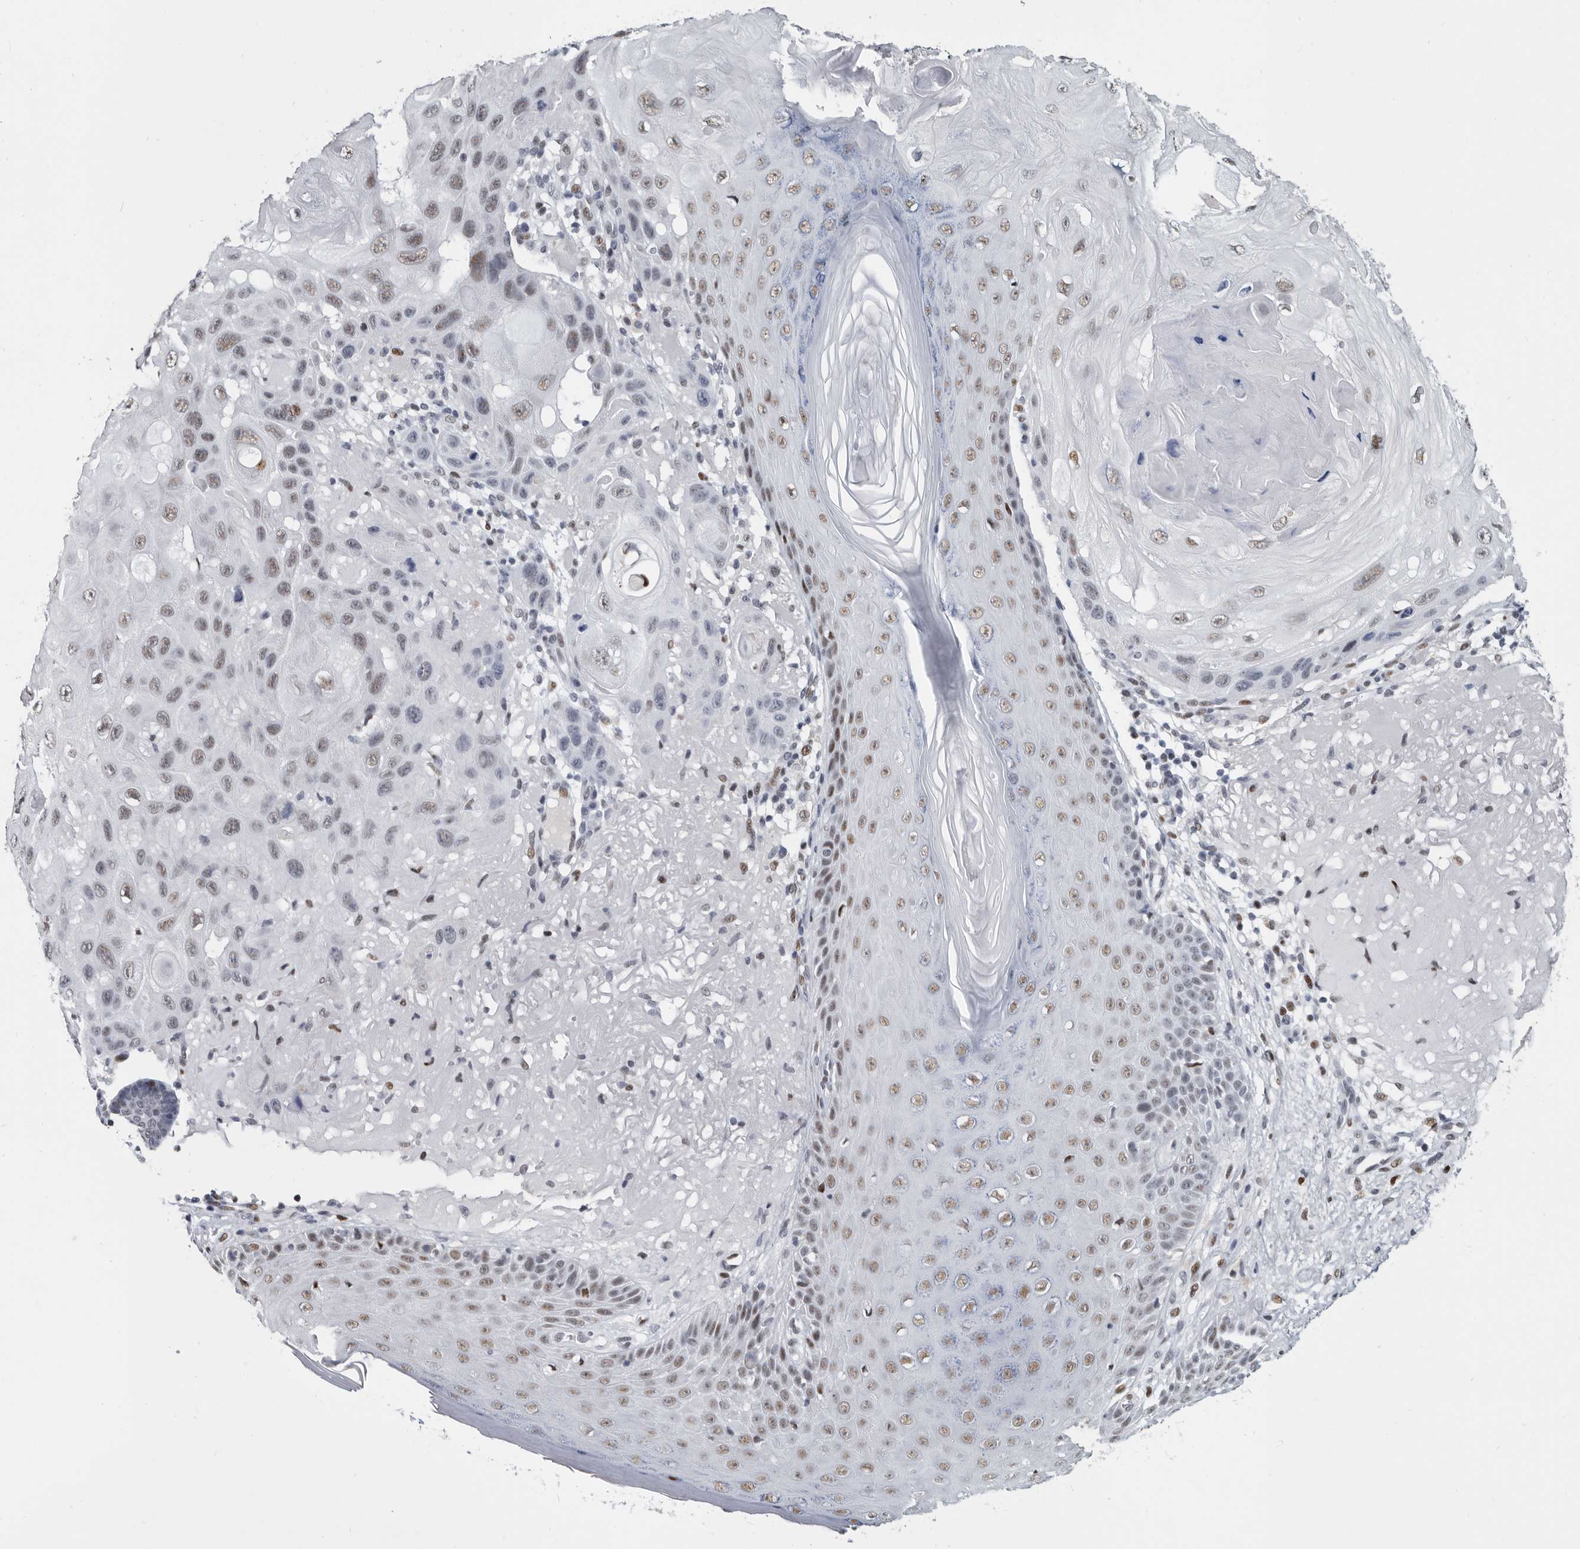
{"staining": {"intensity": "weak", "quantity": "25%-75%", "location": "nuclear"}, "tissue": "skin cancer", "cell_type": "Tumor cells", "image_type": "cancer", "snomed": [{"axis": "morphology", "description": "Normal tissue, NOS"}, {"axis": "morphology", "description": "Squamous cell carcinoma, NOS"}, {"axis": "topography", "description": "Skin"}], "caption": "A high-resolution image shows immunohistochemistry (IHC) staining of skin cancer, which reveals weak nuclear expression in approximately 25%-75% of tumor cells. The staining is performed using DAB brown chromogen to label protein expression. The nuclei are counter-stained blue using hematoxylin.", "gene": "WRAP73", "patient": {"sex": "female", "age": 96}}